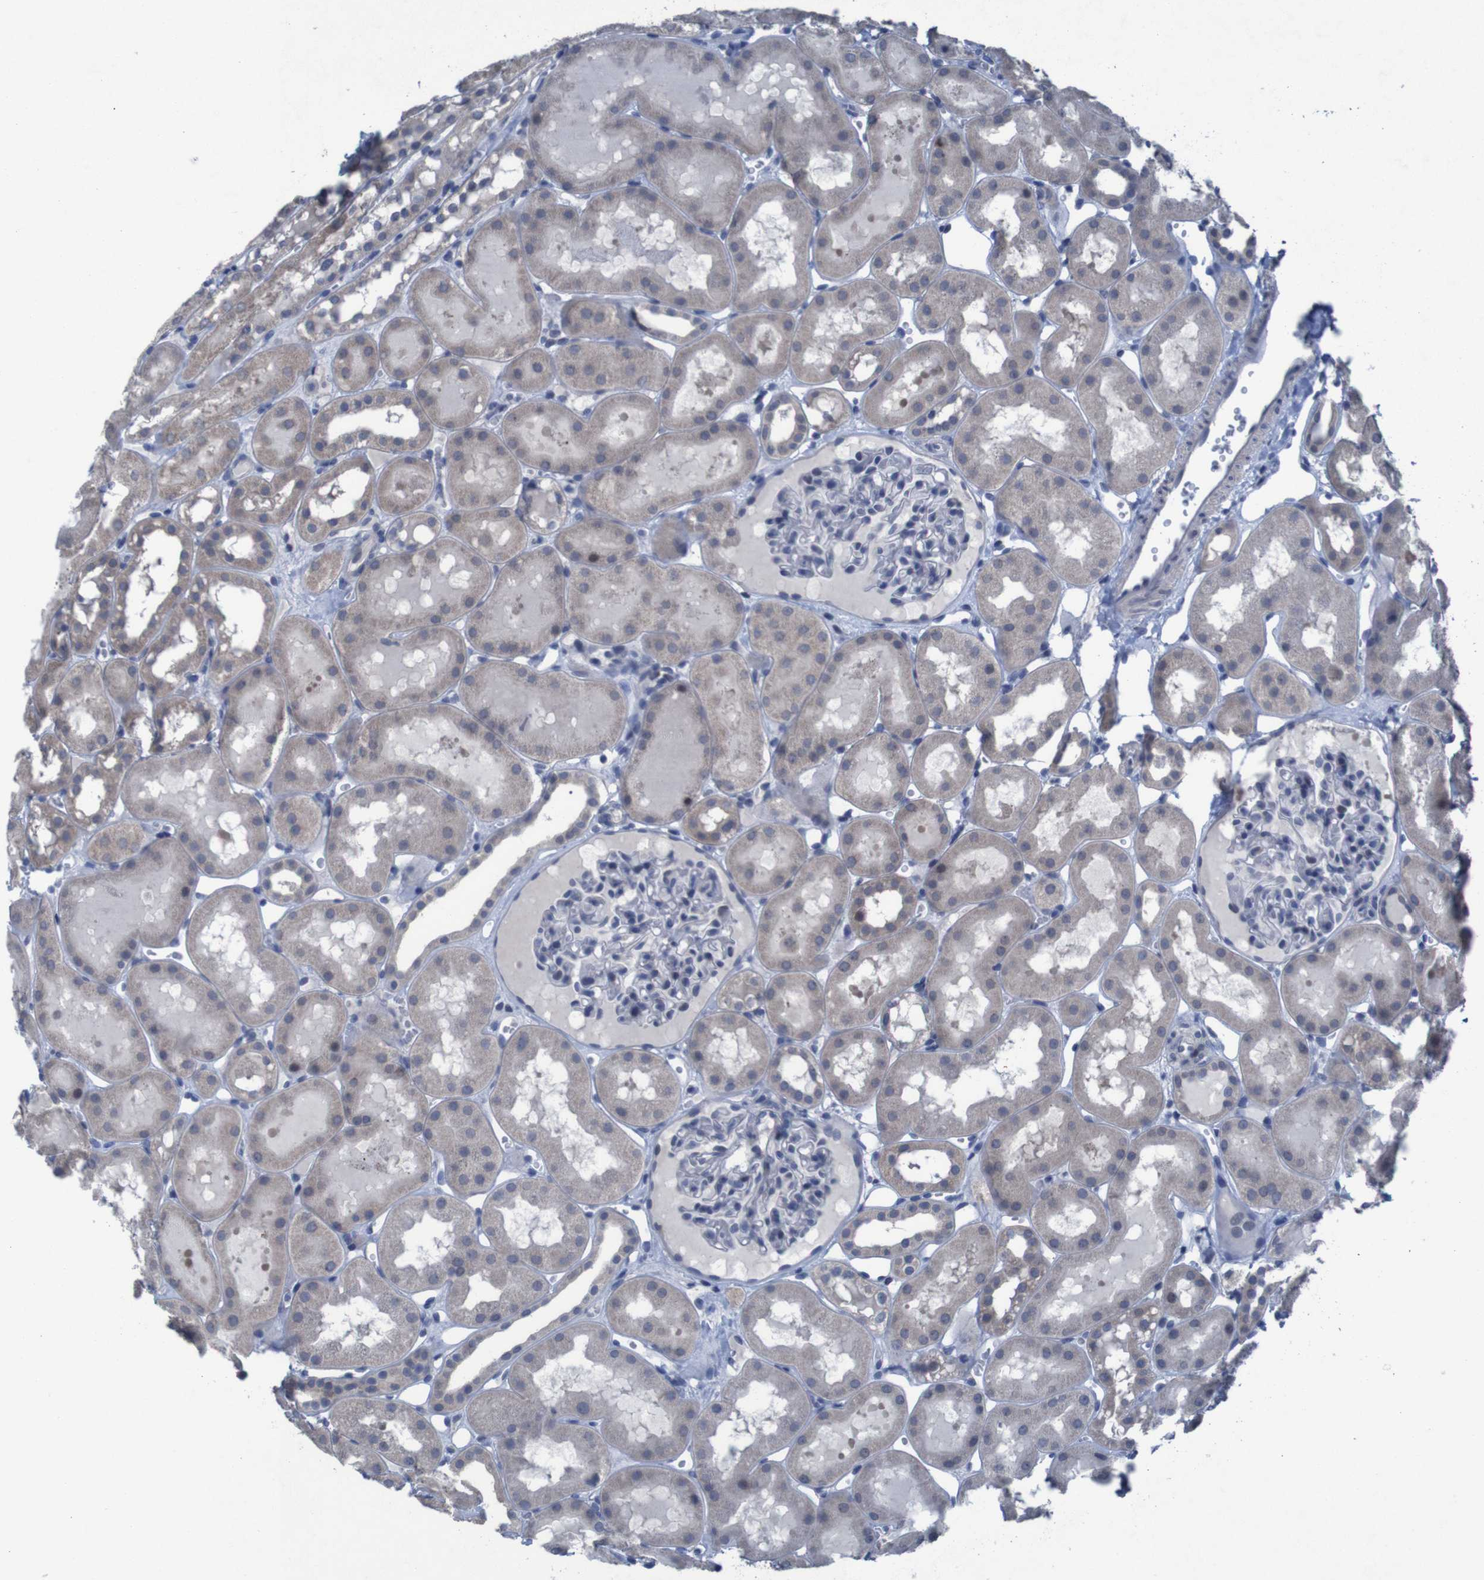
{"staining": {"intensity": "negative", "quantity": "none", "location": "none"}, "tissue": "kidney", "cell_type": "Cells in glomeruli", "image_type": "normal", "snomed": [{"axis": "morphology", "description": "Normal tissue, NOS"}, {"axis": "topography", "description": "Kidney"}, {"axis": "topography", "description": "Urinary bladder"}], "caption": "IHC of unremarkable kidney shows no positivity in cells in glomeruli.", "gene": "CLDN18", "patient": {"sex": "male", "age": 16}}